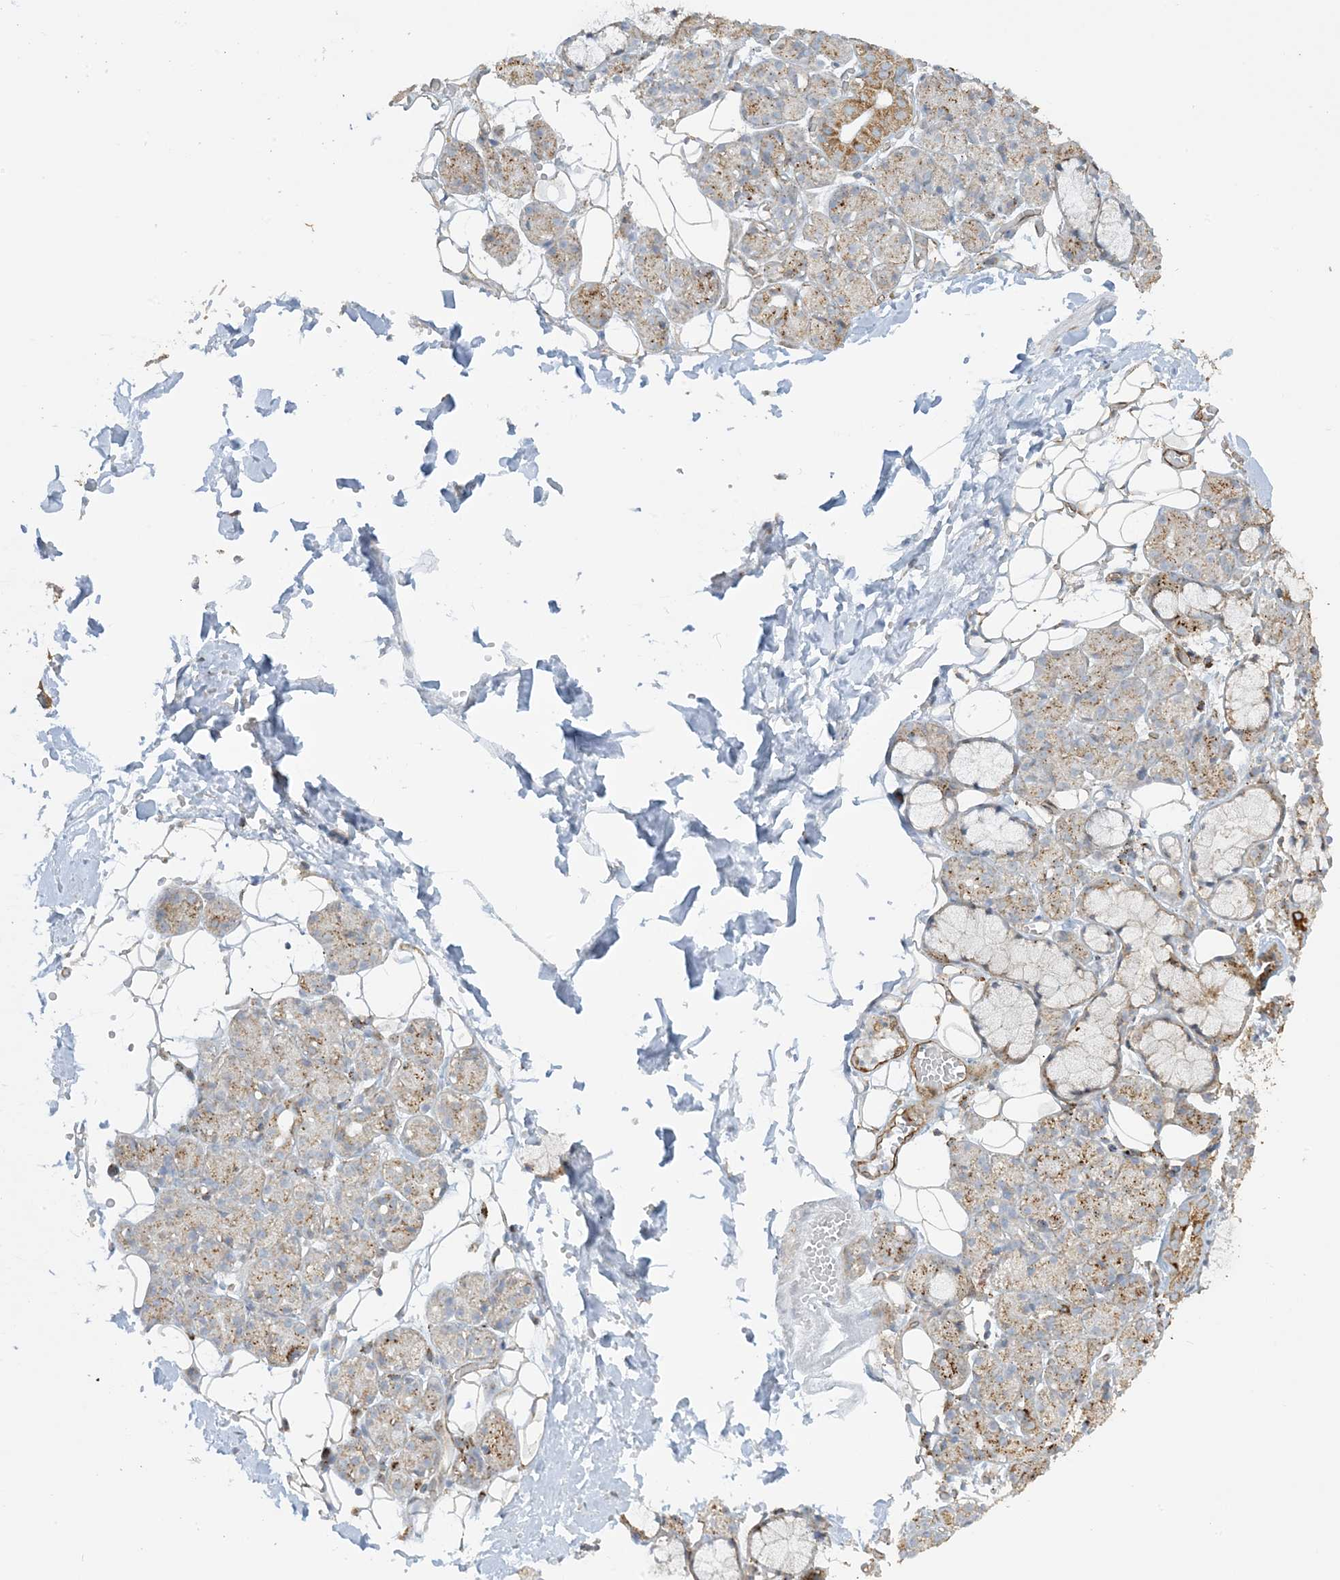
{"staining": {"intensity": "moderate", "quantity": "25%-75%", "location": "cytoplasmic/membranous"}, "tissue": "salivary gland", "cell_type": "Glandular cells", "image_type": "normal", "snomed": [{"axis": "morphology", "description": "Normal tissue, NOS"}, {"axis": "topography", "description": "Salivary gland"}], "caption": "This photomicrograph reveals IHC staining of benign human salivary gland, with medium moderate cytoplasmic/membranous expression in about 25%-75% of glandular cells.", "gene": "AGA", "patient": {"sex": "male", "age": 63}}